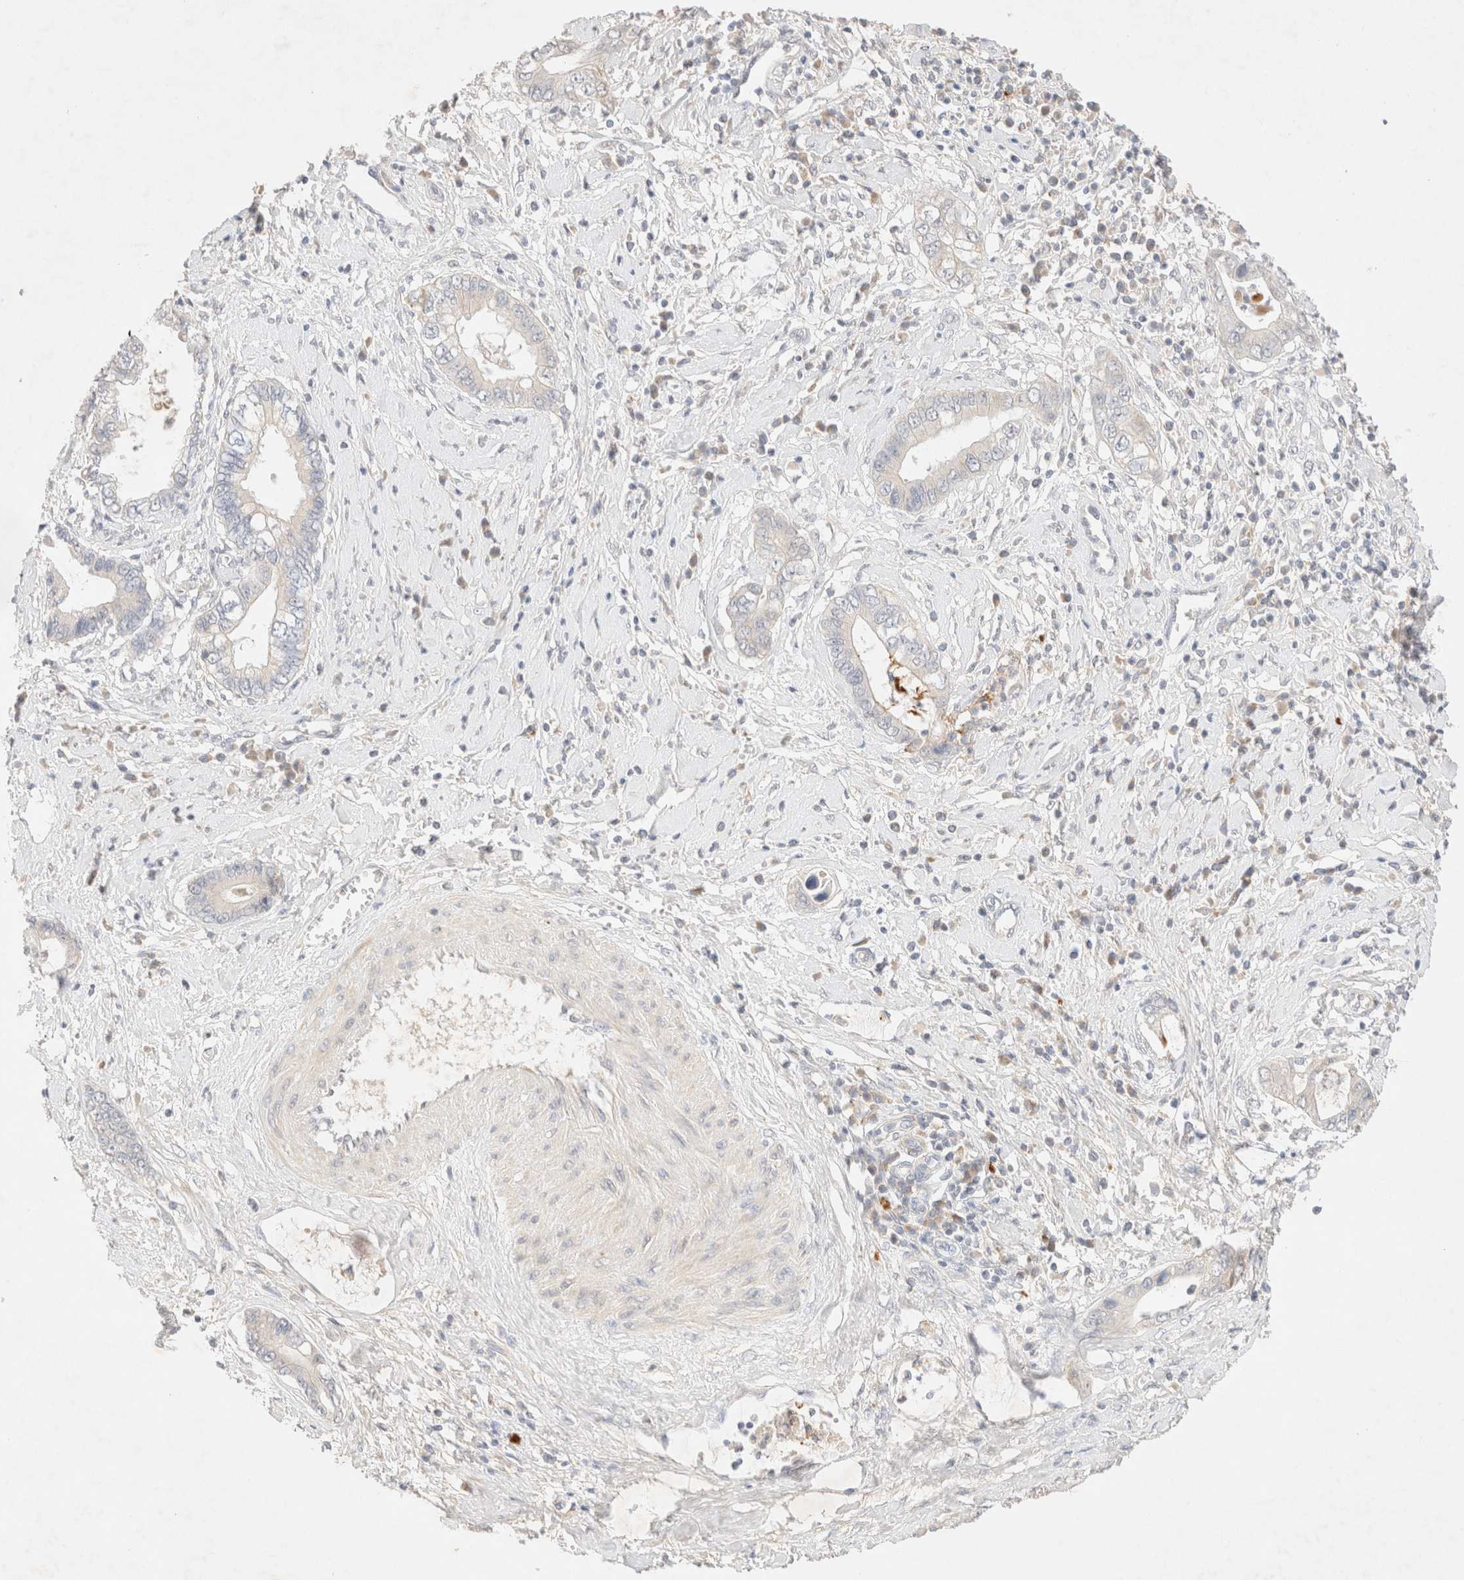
{"staining": {"intensity": "negative", "quantity": "none", "location": "none"}, "tissue": "cervical cancer", "cell_type": "Tumor cells", "image_type": "cancer", "snomed": [{"axis": "morphology", "description": "Adenocarcinoma, NOS"}, {"axis": "topography", "description": "Cervix"}], "caption": "Immunohistochemistry (IHC) of human adenocarcinoma (cervical) reveals no positivity in tumor cells.", "gene": "SNTB1", "patient": {"sex": "female", "age": 44}}